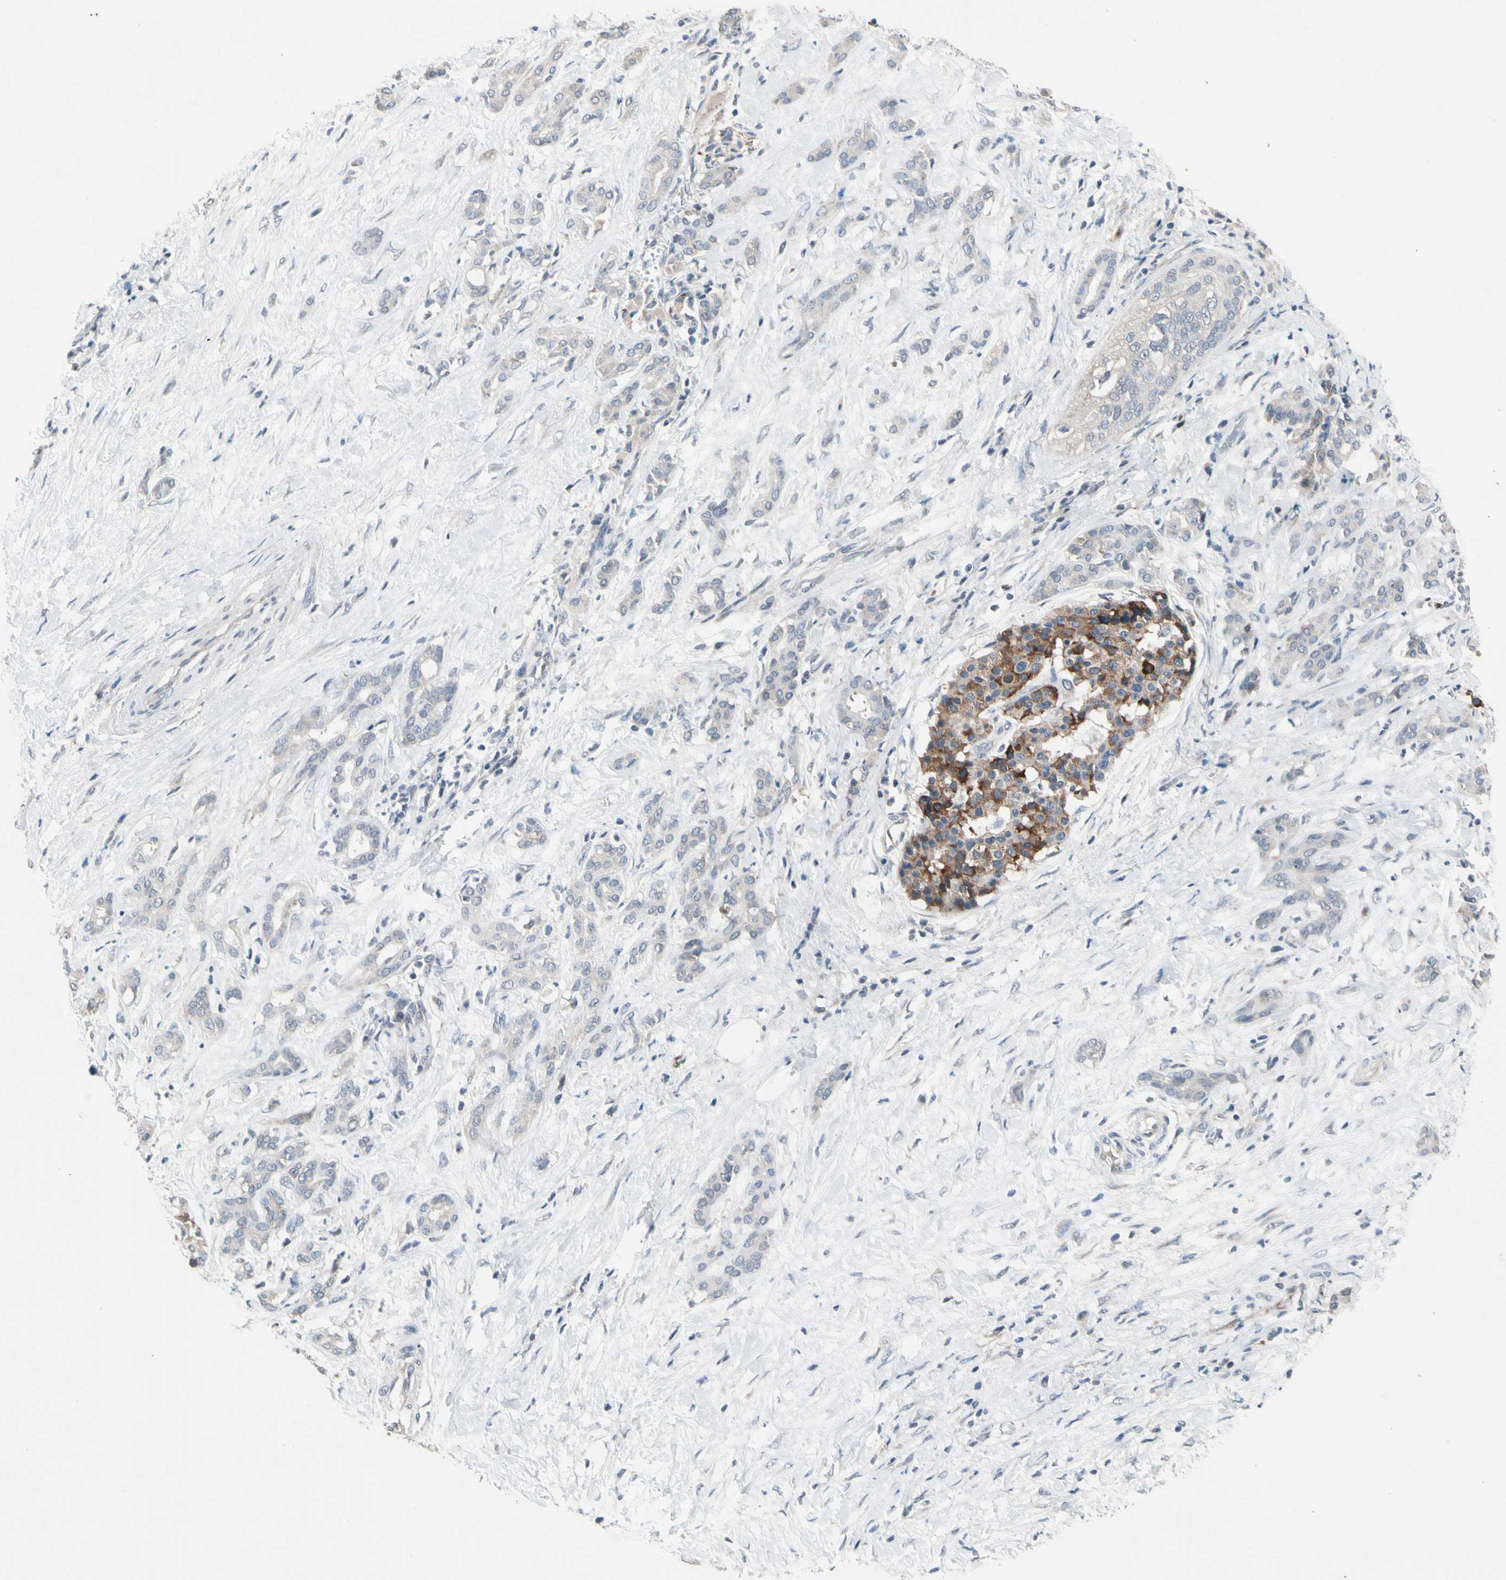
{"staining": {"intensity": "weak", "quantity": "25%-75%", "location": "cytoplasmic/membranous"}, "tissue": "pancreatic cancer", "cell_type": "Tumor cells", "image_type": "cancer", "snomed": [{"axis": "morphology", "description": "Adenocarcinoma, NOS"}, {"axis": "topography", "description": "Pancreas"}], "caption": "An immunohistochemistry (IHC) image of tumor tissue is shown. Protein staining in brown shows weak cytoplasmic/membranous positivity in adenocarcinoma (pancreatic) within tumor cells. (Brightfield microscopy of DAB IHC at high magnification).", "gene": "SV2A", "patient": {"sex": "male", "age": 41}}